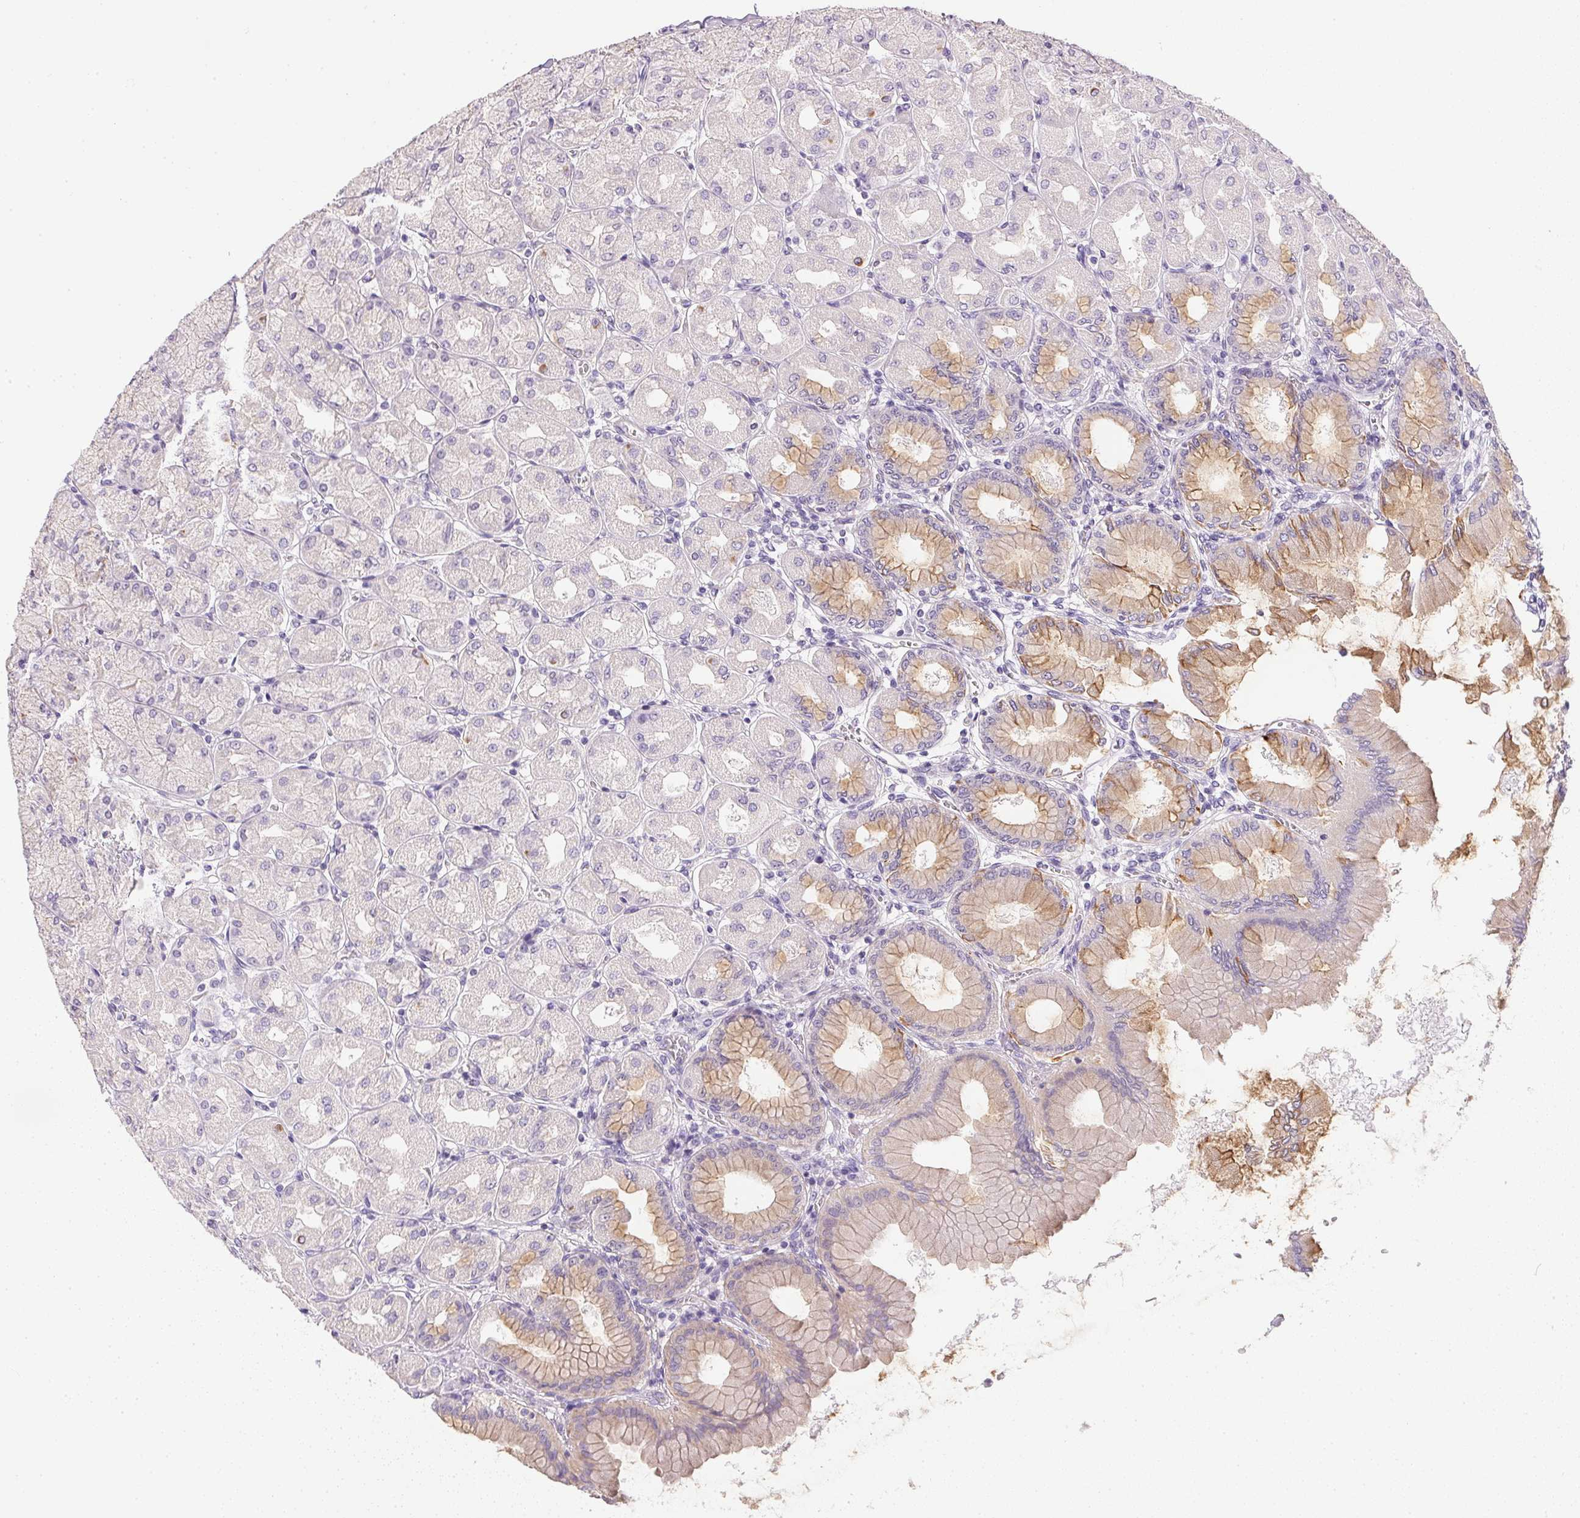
{"staining": {"intensity": "weak", "quantity": "<25%", "location": "cytoplasmic/membranous"}, "tissue": "stomach", "cell_type": "Glandular cells", "image_type": "normal", "snomed": [{"axis": "morphology", "description": "Normal tissue, NOS"}, {"axis": "topography", "description": "Stomach, upper"}], "caption": "High magnification brightfield microscopy of normal stomach stained with DAB (brown) and counterstained with hematoxylin (blue): glandular cells show no significant staining.", "gene": "SLC17A7", "patient": {"sex": "female", "age": 56}}